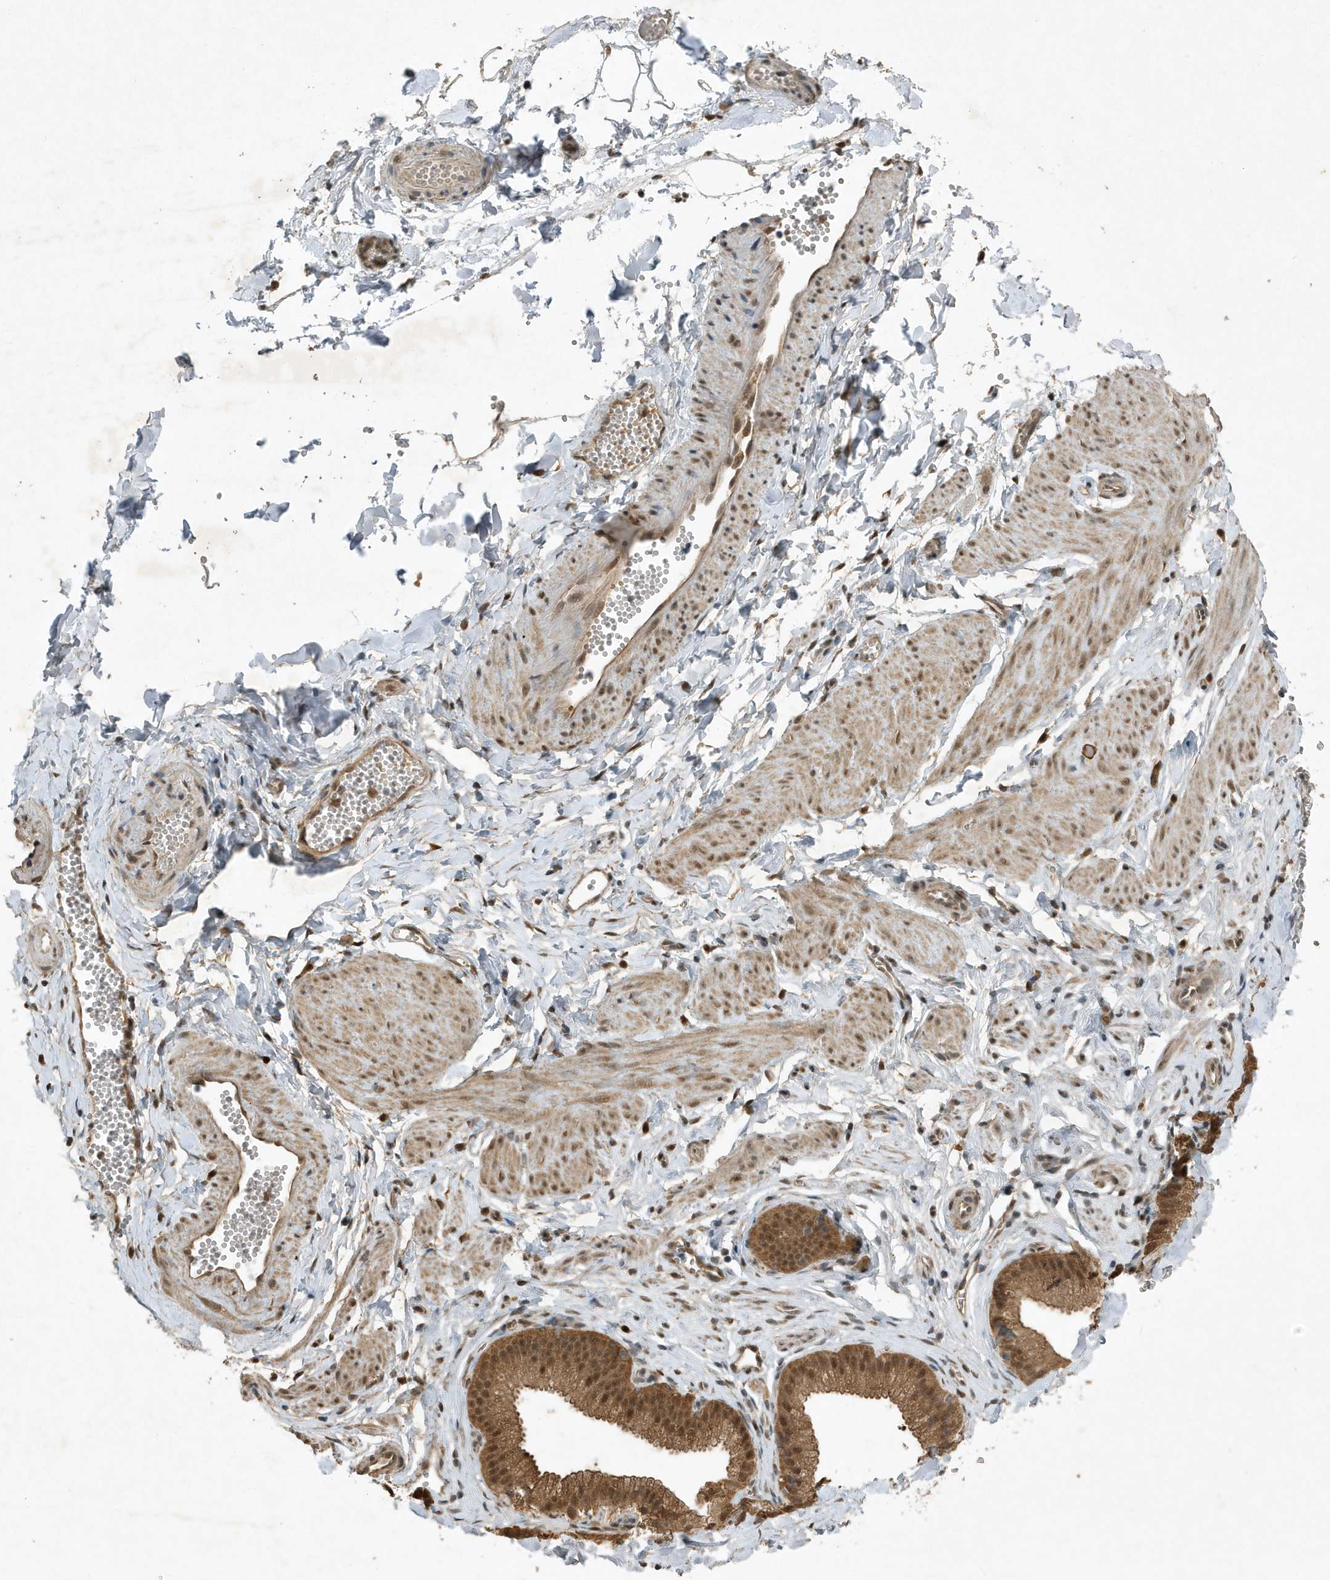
{"staining": {"intensity": "moderate", "quantity": ">75%", "location": "cytoplasmic/membranous,nuclear"}, "tissue": "adipose tissue", "cell_type": "Adipocytes", "image_type": "normal", "snomed": [{"axis": "morphology", "description": "Normal tissue, NOS"}, {"axis": "topography", "description": "Gallbladder"}, {"axis": "topography", "description": "Peripheral nerve tissue"}], "caption": "Adipocytes exhibit moderate cytoplasmic/membranous,nuclear staining in about >75% of cells in benign adipose tissue. The protein is shown in brown color, while the nuclei are stained blue.", "gene": "HSPA1A", "patient": {"sex": "male", "age": 38}}